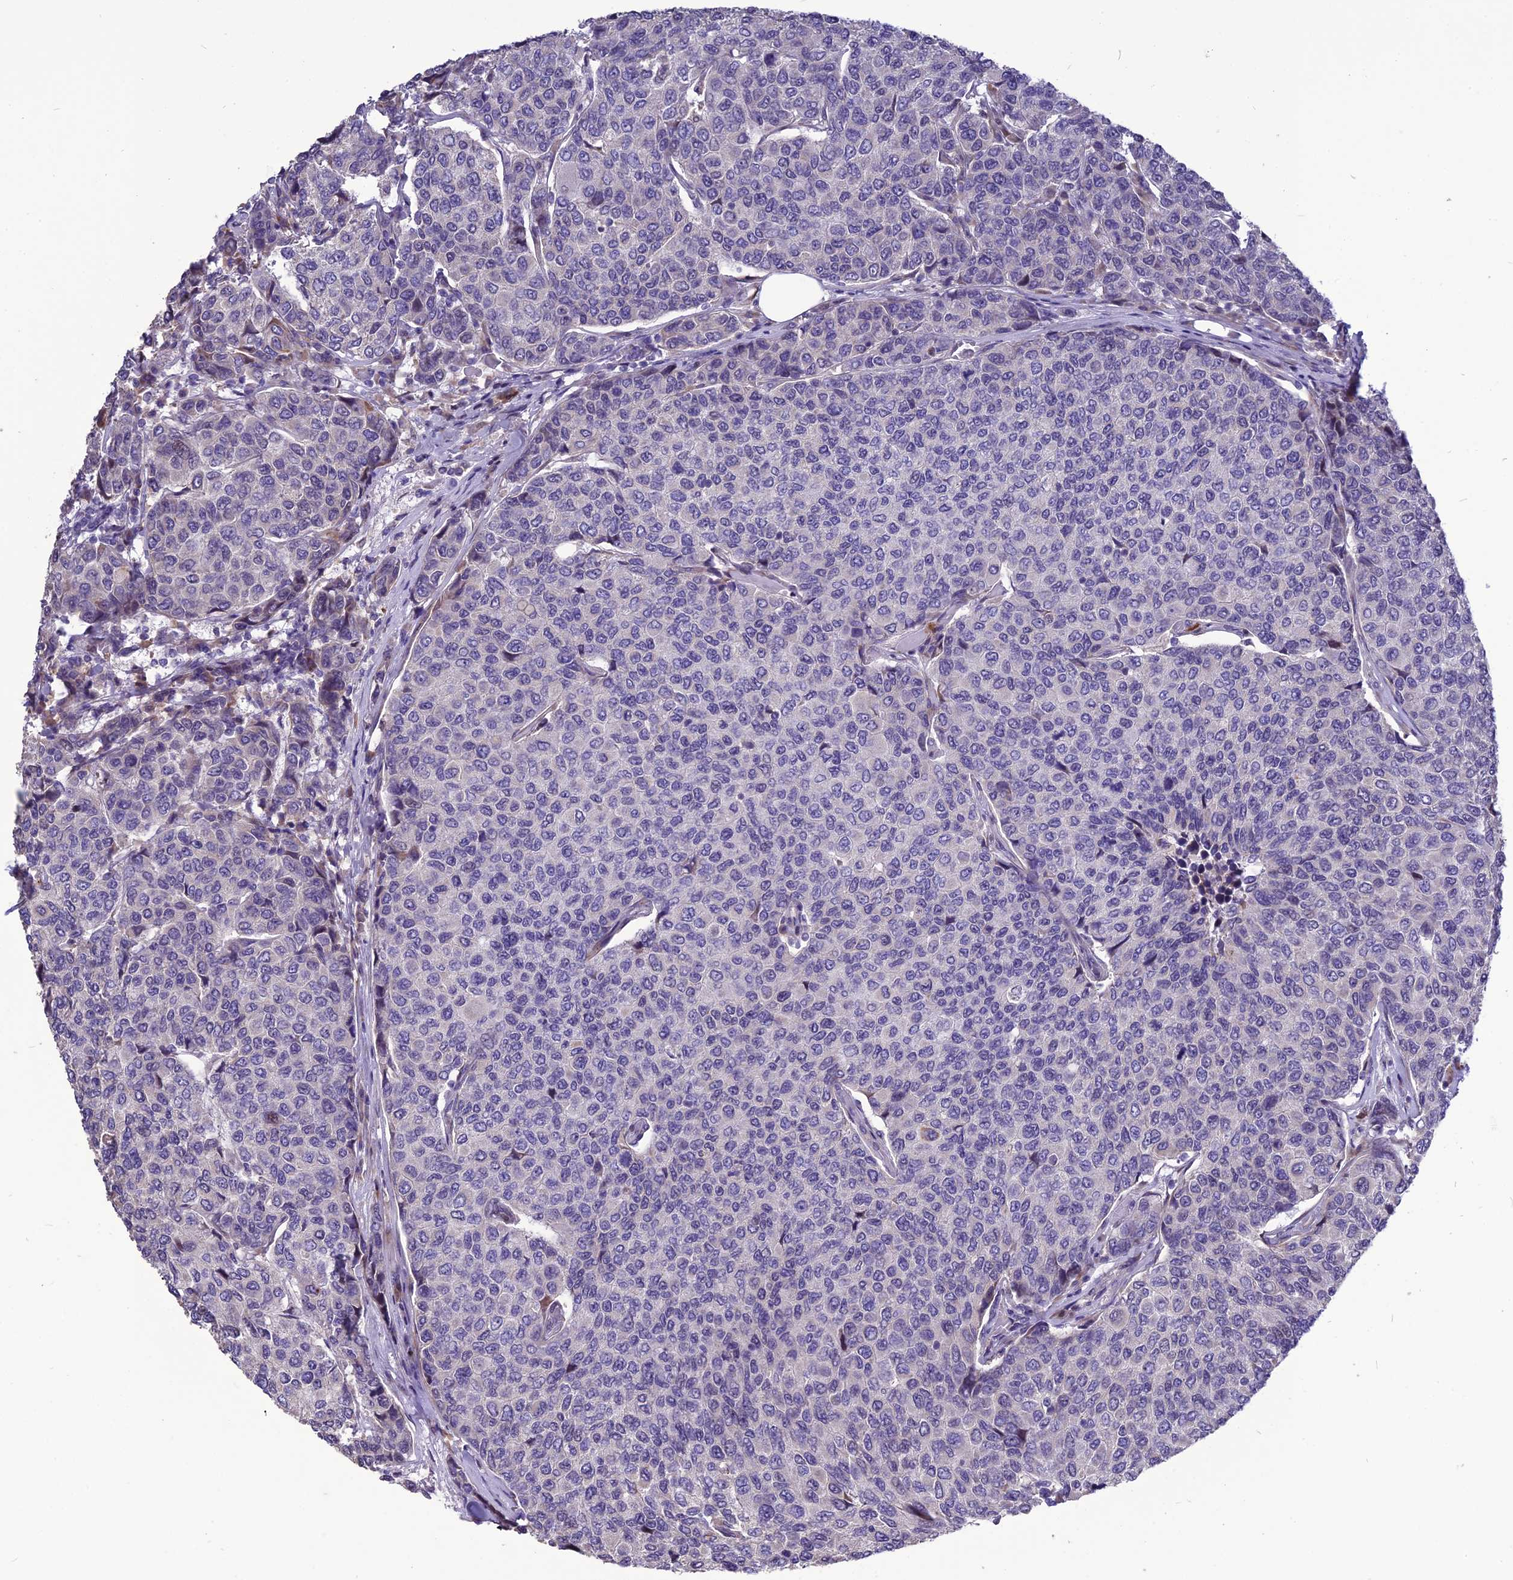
{"staining": {"intensity": "negative", "quantity": "none", "location": "none"}, "tissue": "breast cancer", "cell_type": "Tumor cells", "image_type": "cancer", "snomed": [{"axis": "morphology", "description": "Duct carcinoma"}, {"axis": "topography", "description": "Breast"}], "caption": "This is an immunohistochemistry image of breast cancer. There is no staining in tumor cells.", "gene": "SPG21", "patient": {"sex": "female", "age": 55}}